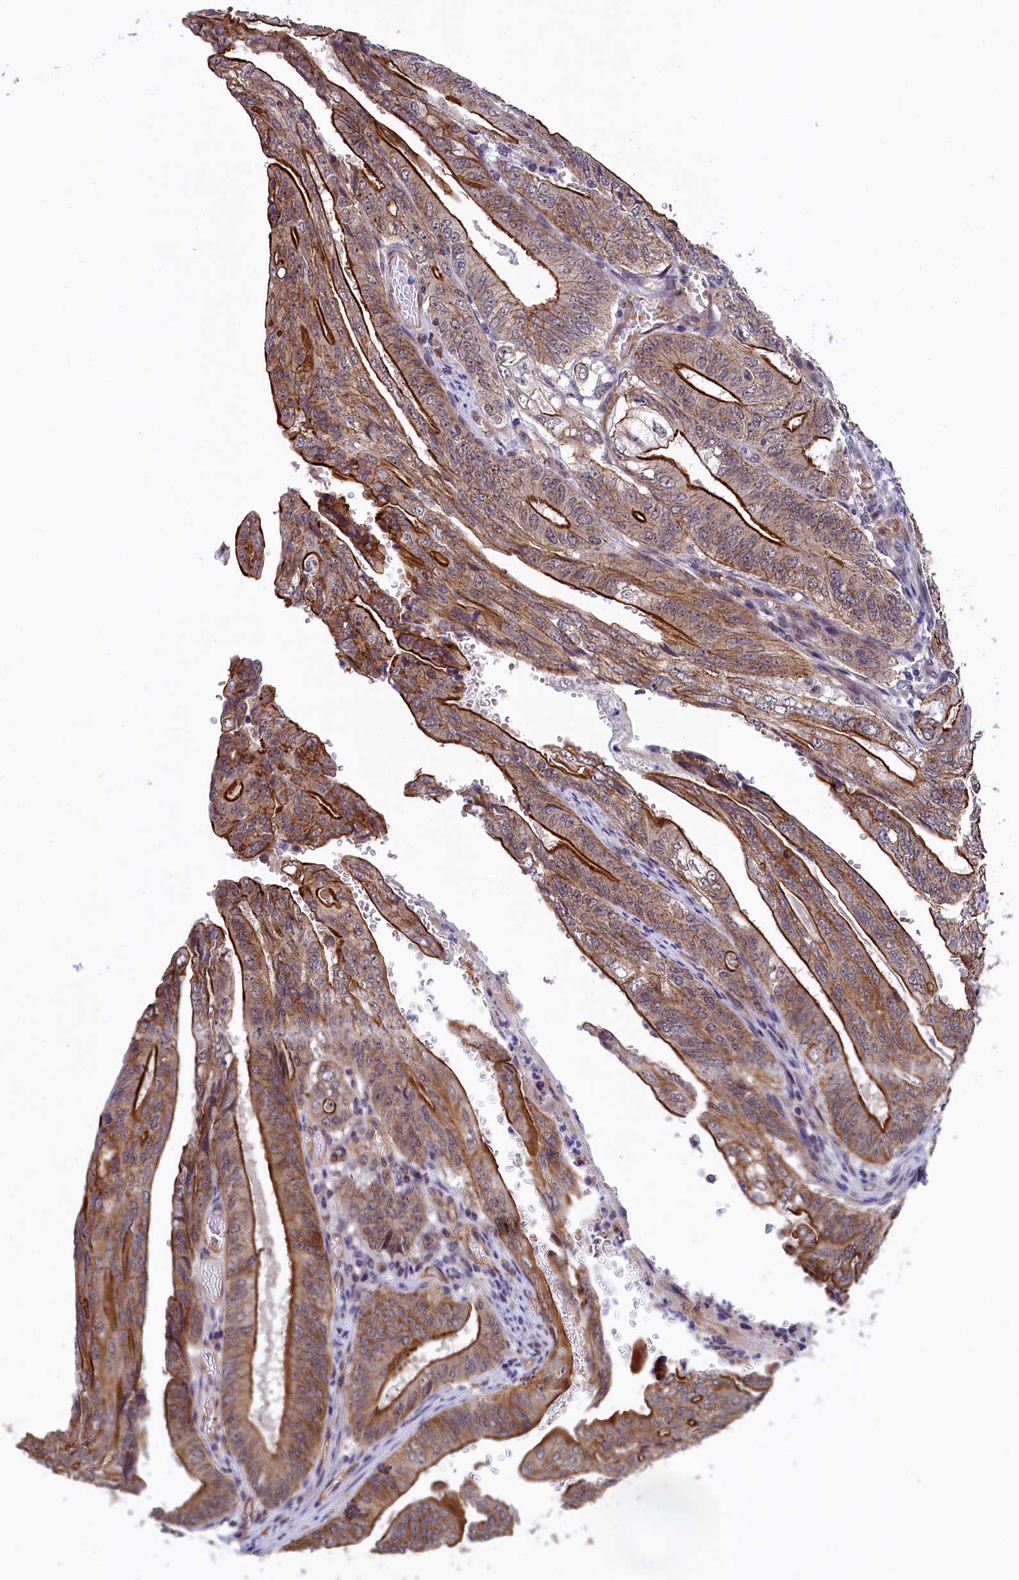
{"staining": {"intensity": "moderate", "quantity": ">75%", "location": "cytoplasmic/membranous"}, "tissue": "stomach cancer", "cell_type": "Tumor cells", "image_type": "cancer", "snomed": [{"axis": "morphology", "description": "Adenocarcinoma, NOS"}, {"axis": "topography", "description": "Stomach"}], "caption": "Immunohistochemical staining of human stomach cancer (adenocarcinoma) reveals medium levels of moderate cytoplasmic/membranous staining in approximately >75% of tumor cells.", "gene": "ARL14EP", "patient": {"sex": "female", "age": 73}}